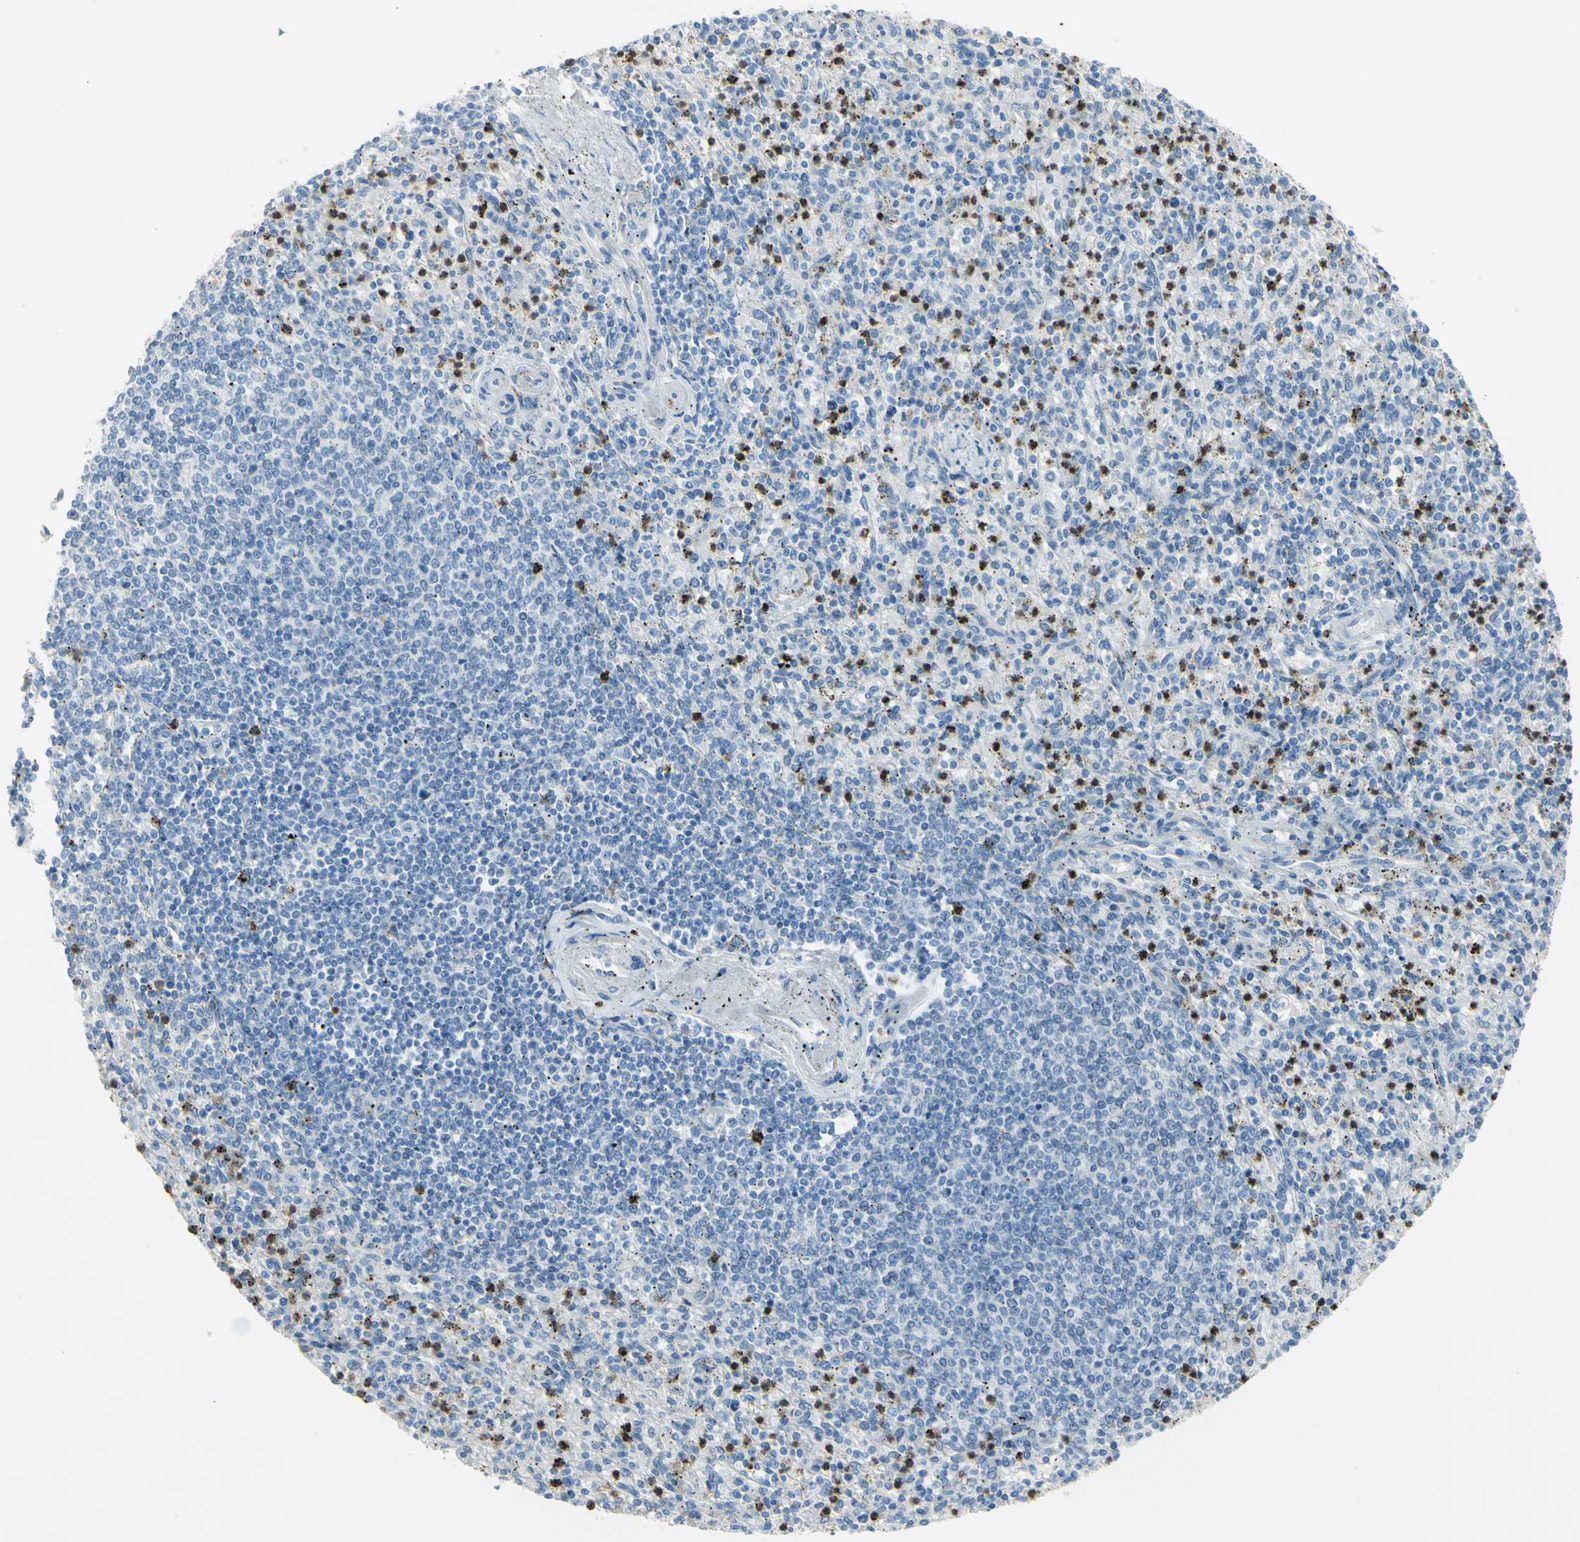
{"staining": {"intensity": "weak", "quantity": "25%-75%", "location": "cytoplasmic/membranous"}, "tissue": "spleen", "cell_type": "Cells in red pulp", "image_type": "normal", "snomed": [{"axis": "morphology", "description": "Normal tissue, NOS"}, {"axis": "topography", "description": "Spleen"}], "caption": "Spleen stained with DAB immunohistochemistry (IHC) displays low levels of weak cytoplasmic/membranous staining in about 25%-75% of cells in red pulp. Nuclei are stained in blue.", "gene": "ZNF557", "patient": {"sex": "male", "age": 72}}